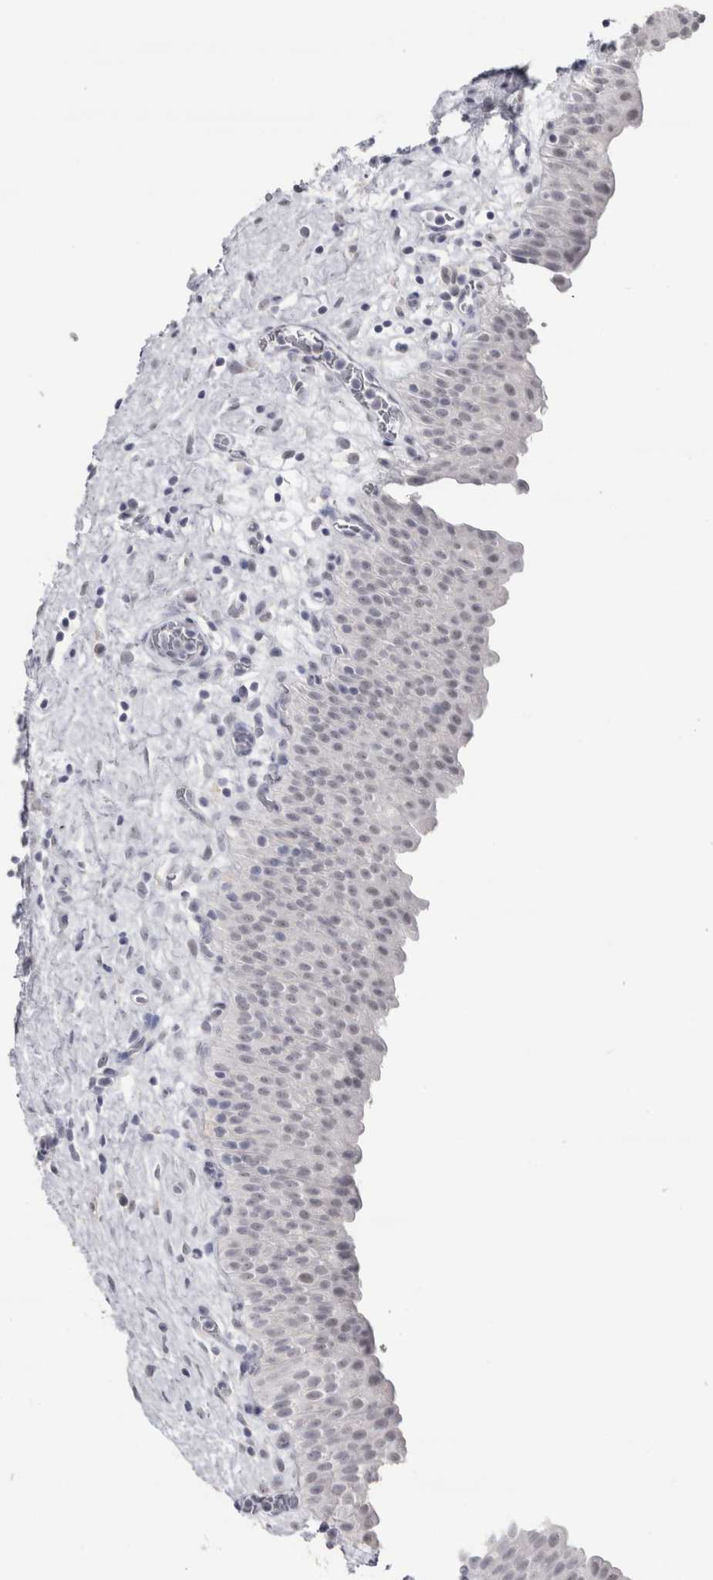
{"staining": {"intensity": "weak", "quantity": "<25%", "location": "nuclear"}, "tissue": "urinary bladder", "cell_type": "Urothelial cells", "image_type": "normal", "snomed": [{"axis": "morphology", "description": "Normal tissue, NOS"}, {"axis": "topography", "description": "Urinary bladder"}], "caption": "An immunohistochemistry (IHC) histopathology image of benign urinary bladder is shown. There is no staining in urothelial cells of urinary bladder. Nuclei are stained in blue.", "gene": "CDH17", "patient": {"sex": "male", "age": 82}}